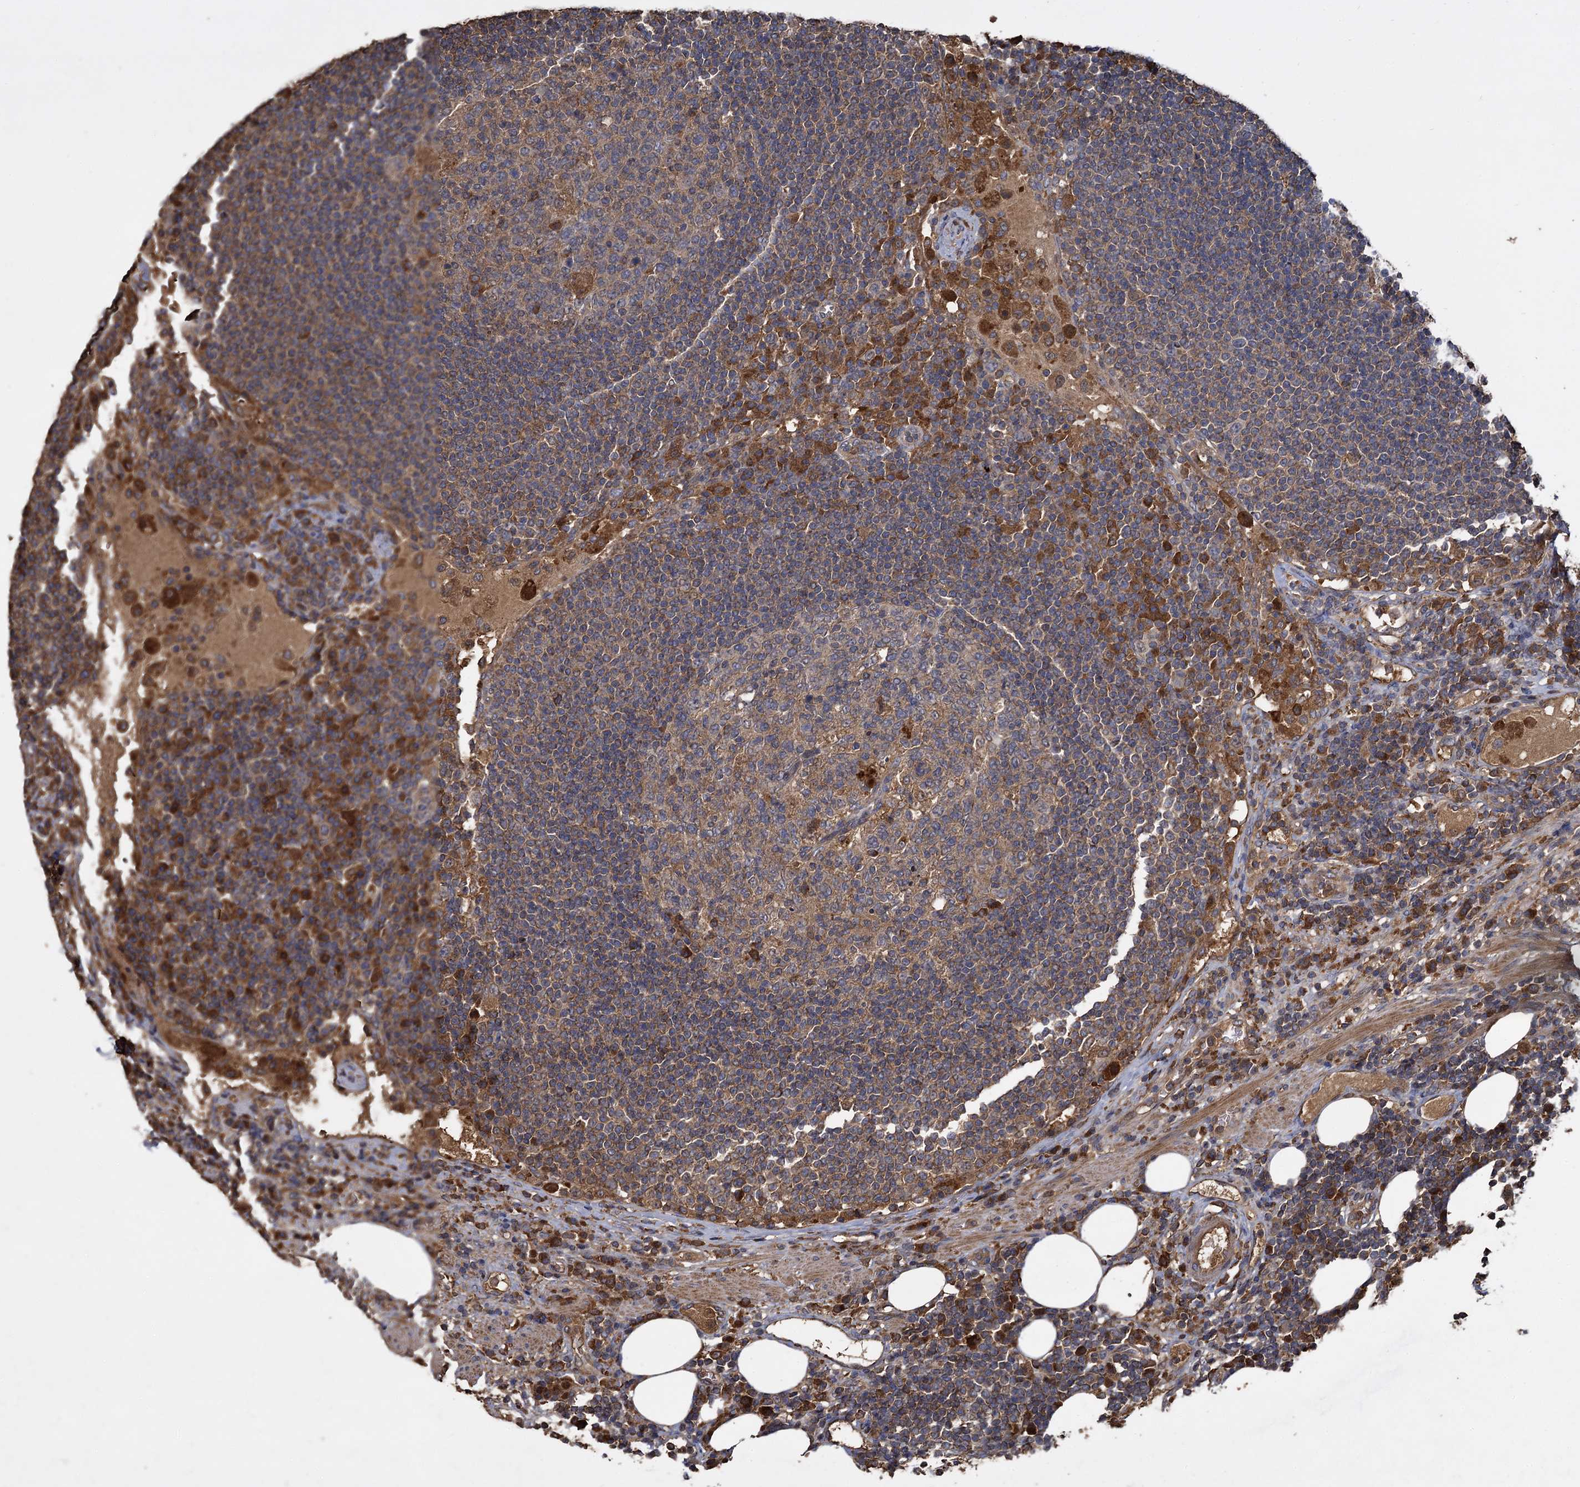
{"staining": {"intensity": "weak", "quantity": "25%-75%", "location": "cytoplasmic/membranous"}, "tissue": "lymph node", "cell_type": "Germinal center cells", "image_type": "normal", "snomed": [{"axis": "morphology", "description": "Normal tissue, NOS"}, {"axis": "topography", "description": "Lymph node"}], "caption": "Human lymph node stained for a protein (brown) demonstrates weak cytoplasmic/membranous positive expression in about 25%-75% of germinal center cells.", "gene": "GCLC", "patient": {"sex": "female", "age": 53}}